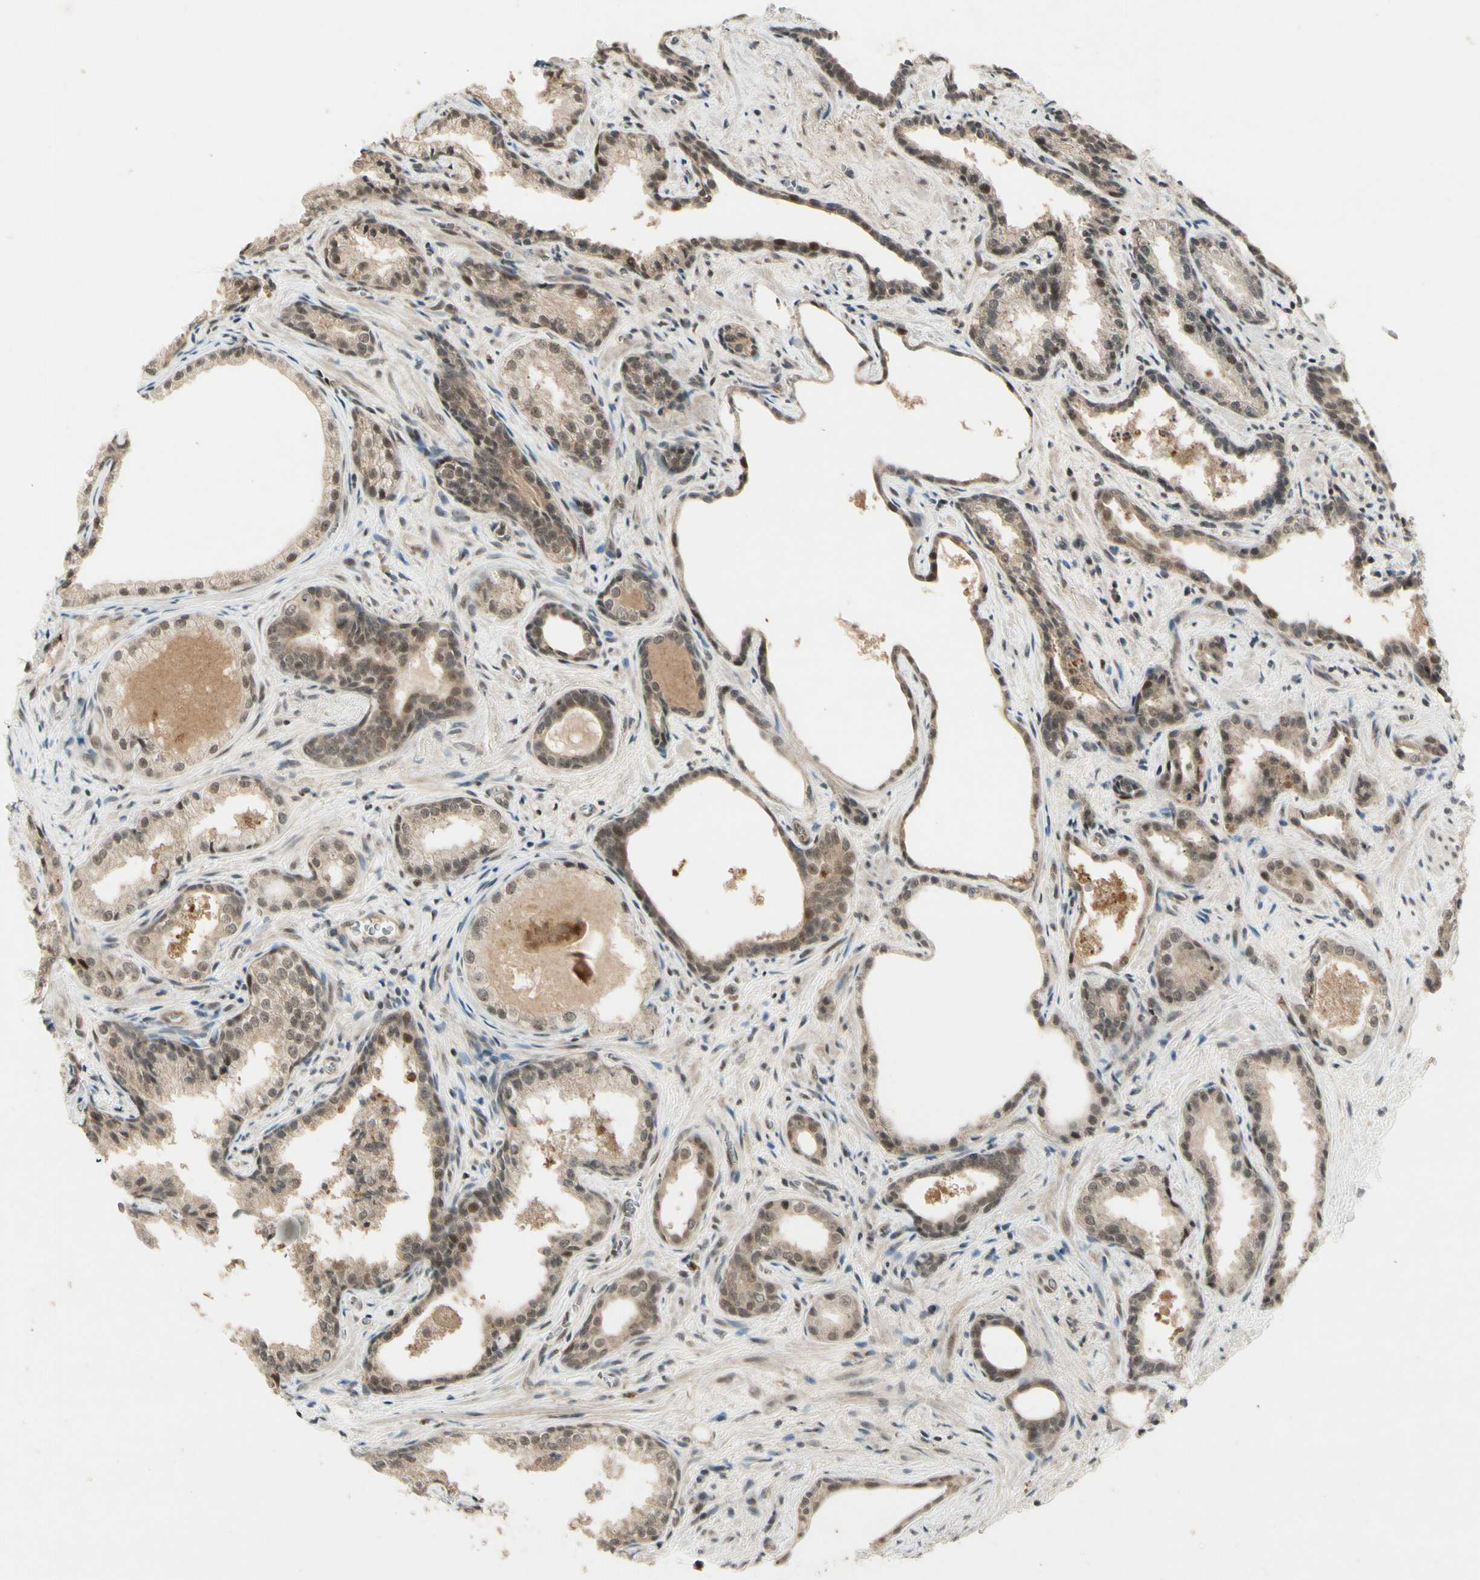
{"staining": {"intensity": "moderate", "quantity": ">75%", "location": "nuclear"}, "tissue": "prostate cancer", "cell_type": "Tumor cells", "image_type": "cancer", "snomed": [{"axis": "morphology", "description": "Adenocarcinoma, Low grade"}, {"axis": "topography", "description": "Prostate"}], "caption": "The micrograph shows a brown stain indicating the presence of a protein in the nuclear of tumor cells in prostate cancer (adenocarcinoma (low-grade)).", "gene": "CDK11A", "patient": {"sex": "male", "age": 60}}